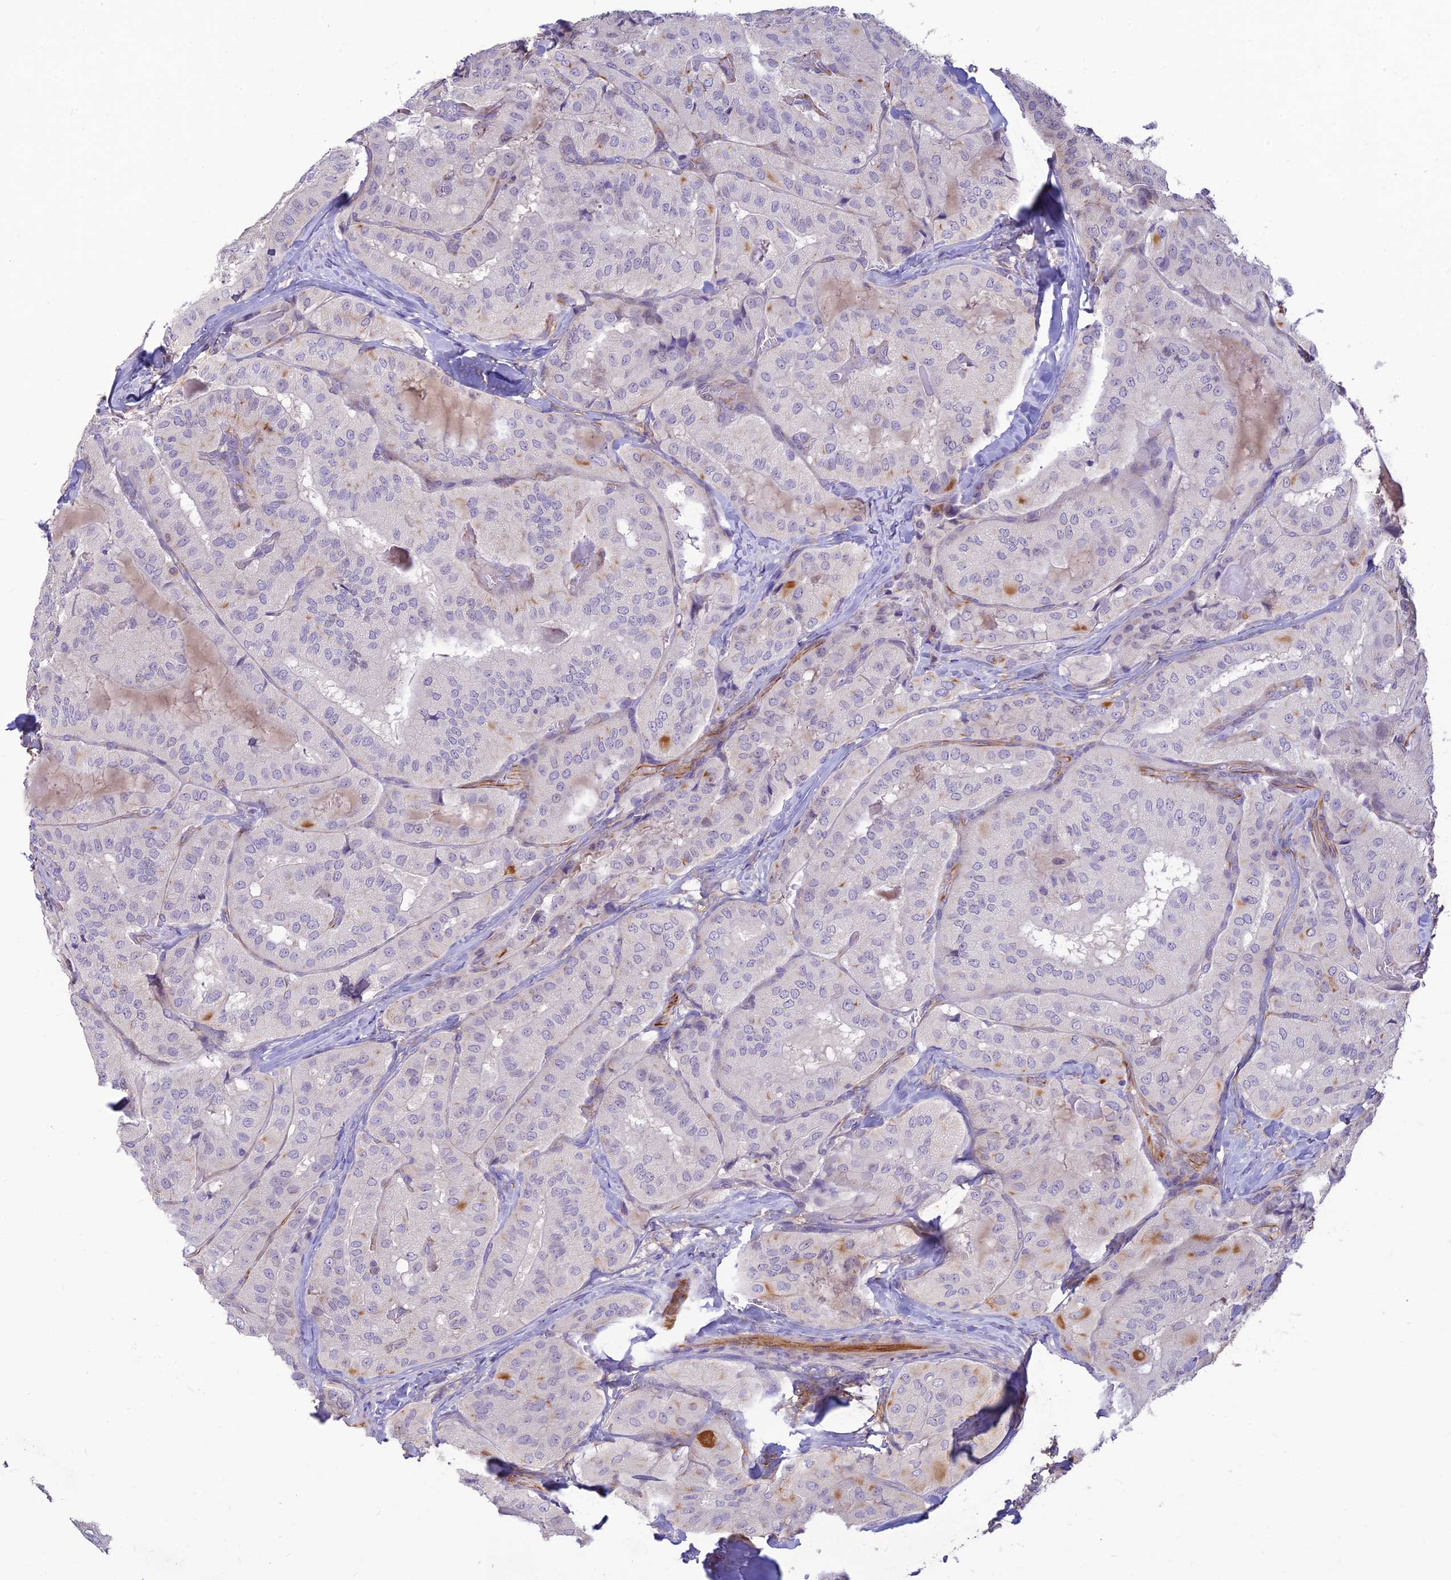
{"staining": {"intensity": "moderate", "quantity": "<25%", "location": "cytoplasmic/membranous"}, "tissue": "thyroid cancer", "cell_type": "Tumor cells", "image_type": "cancer", "snomed": [{"axis": "morphology", "description": "Normal tissue, NOS"}, {"axis": "morphology", "description": "Papillary adenocarcinoma, NOS"}, {"axis": "topography", "description": "Thyroid gland"}], "caption": "Immunohistochemical staining of human thyroid cancer (papillary adenocarcinoma) exhibits low levels of moderate cytoplasmic/membranous positivity in approximately <25% of tumor cells.", "gene": "ST8SIA5", "patient": {"sex": "female", "age": 59}}